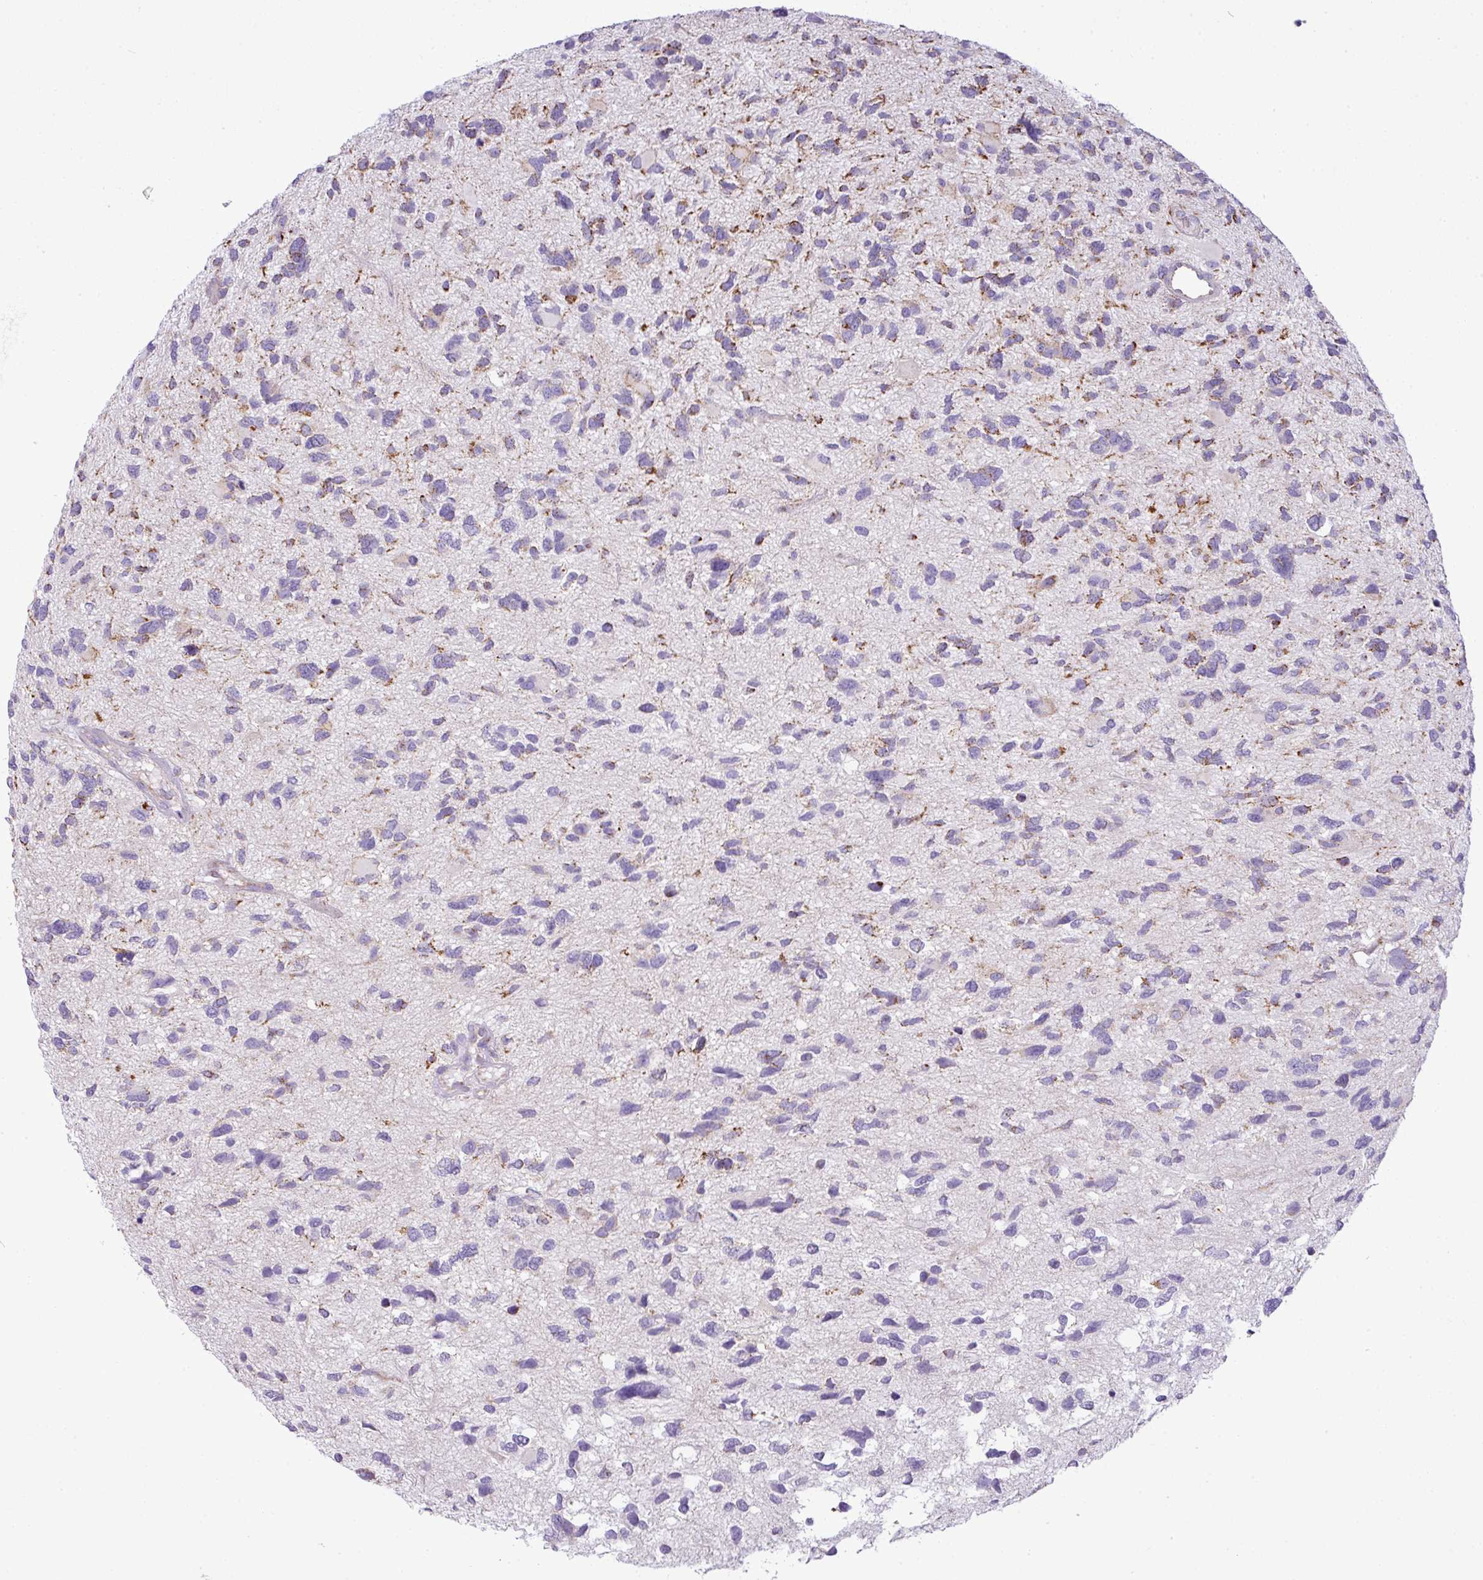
{"staining": {"intensity": "strong", "quantity": "<25%", "location": "cytoplasmic/membranous"}, "tissue": "glioma", "cell_type": "Tumor cells", "image_type": "cancer", "snomed": [{"axis": "morphology", "description": "Glioma, malignant, High grade"}, {"axis": "topography", "description": "Brain"}], "caption": "Glioma stained with a brown dye shows strong cytoplasmic/membranous positive positivity in approximately <25% of tumor cells.", "gene": "ZNF81", "patient": {"sex": "female", "age": 11}}